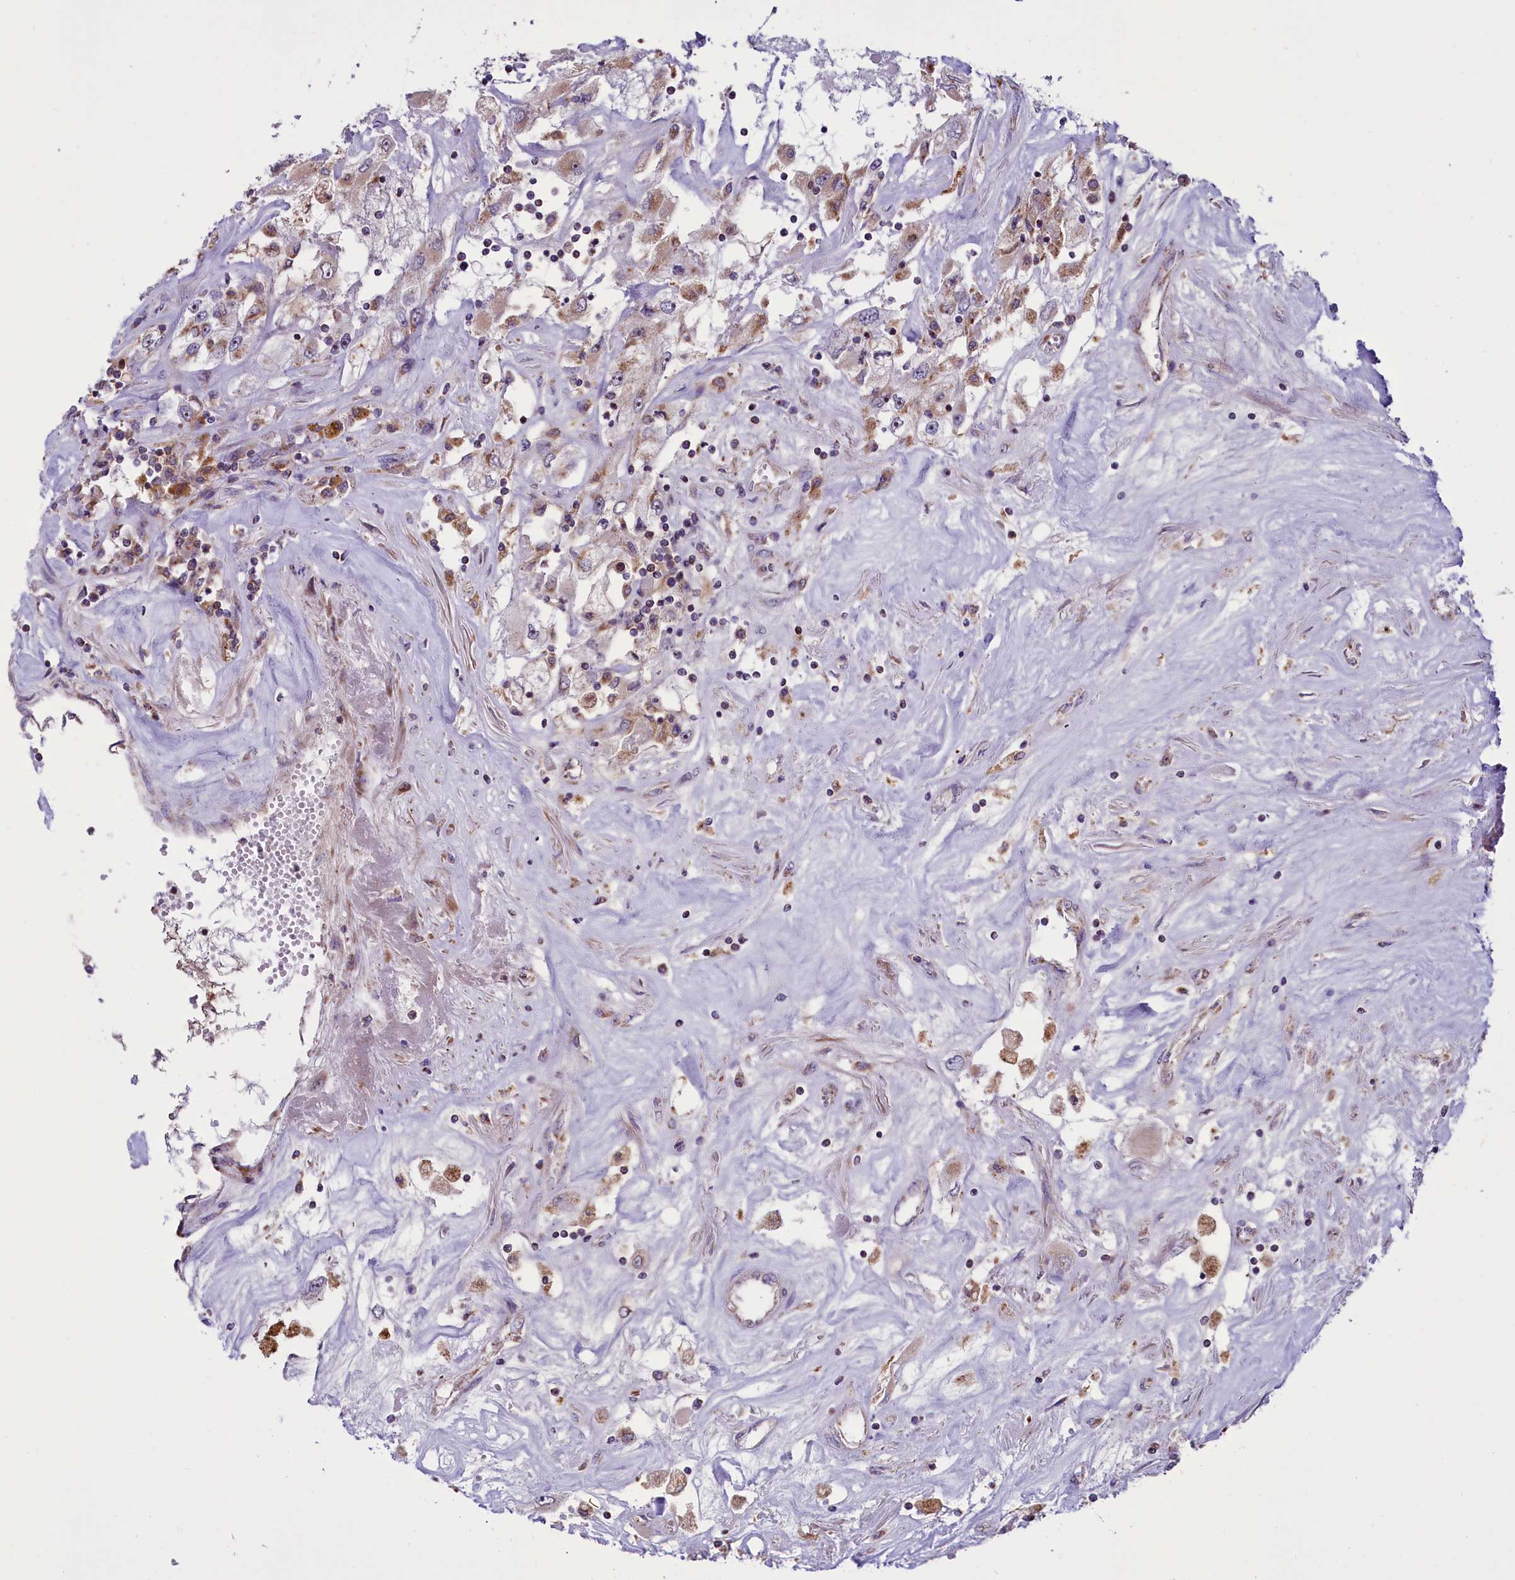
{"staining": {"intensity": "weak", "quantity": "25%-75%", "location": "cytoplasmic/membranous"}, "tissue": "renal cancer", "cell_type": "Tumor cells", "image_type": "cancer", "snomed": [{"axis": "morphology", "description": "Adenocarcinoma, NOS"}, {"axis": "topography", "description": "Kidney"}], "caption": "A histopathology image of human renal adenocarcinoma stained for a protein exhibits weak cytoplasmic/membranous brown staining in tumor cells.", "gene": "GLRX5", "patient": {"sex": "female", "age": 52}}